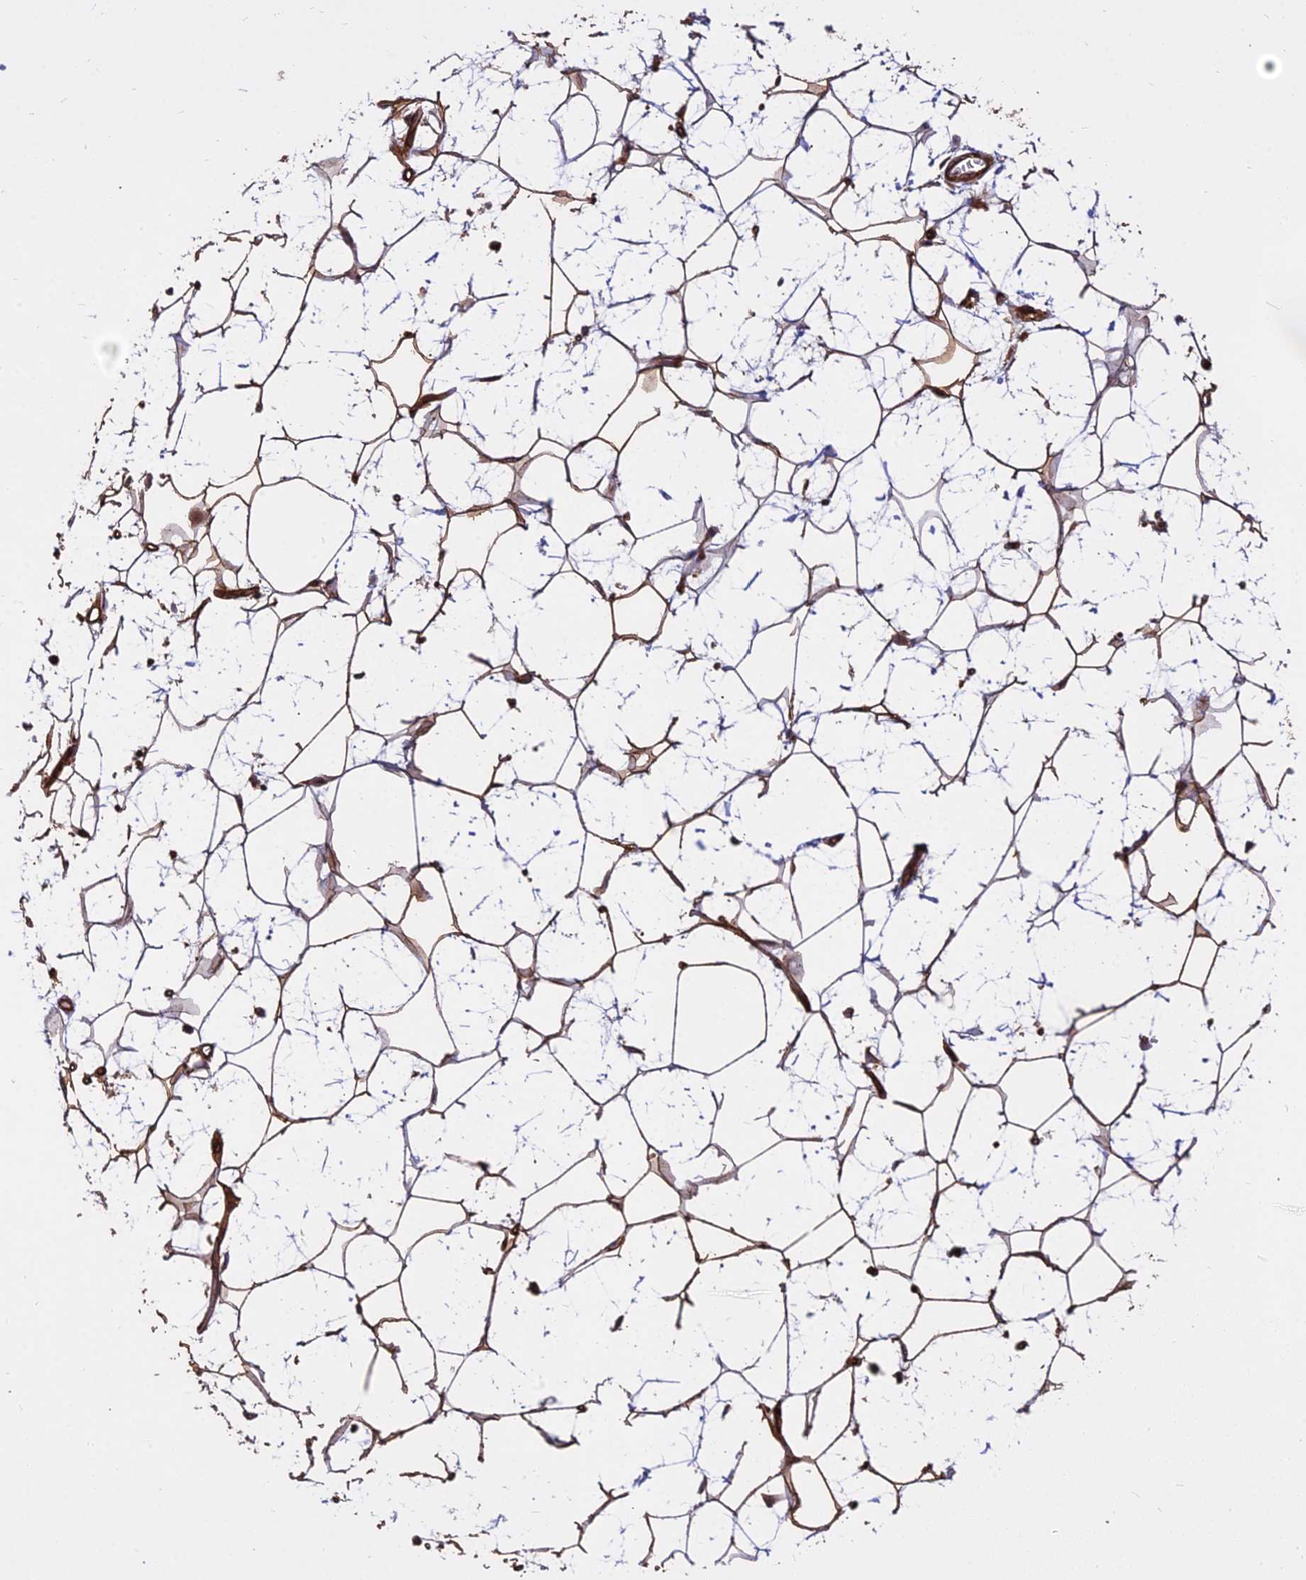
{"staining": {"intensity": "moderate", "quantity": ">75%", "location": "cytoplasmic/membranous,nuclear"}, "tissue": "adipose tissue", "cell_type": "Adipocytes", "image_type": "normal", "snomed": [{"axis": "morphology", "description": "Normal tissue, NOS"}, {"axis": "topography", "description": "Breast"}], "caption": "This is a histology image of immunohistochemistry (IHC) staining of benign adipose tissue, which shows moderate expression in the cytoplasmic/membranous,nuclear of adipocytes.", "gene": "TCEA3", "patient": {"sex": "female", "age": 26}}